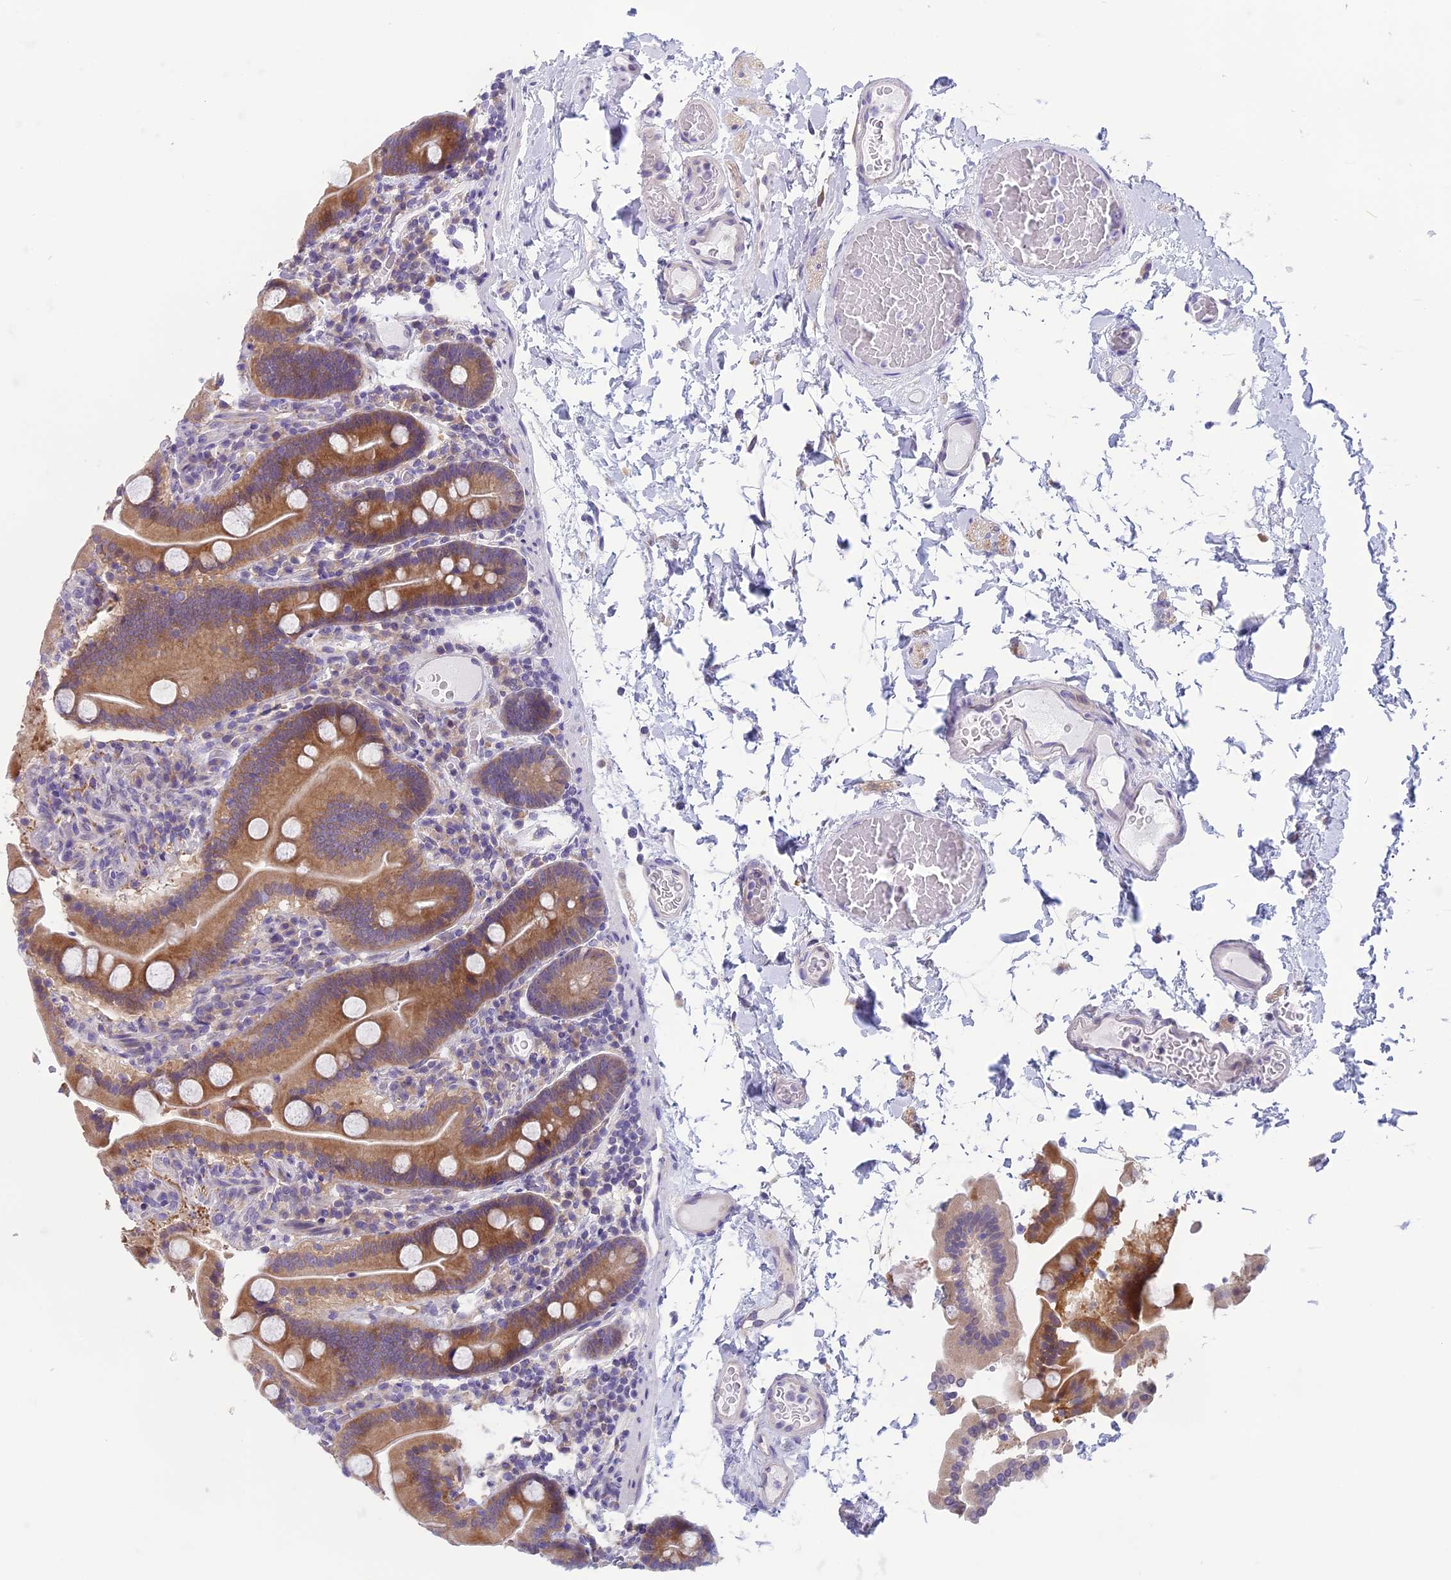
{"staining": {"intensity": "moderate", "quantity": ">75%", "location": "cytoplasmic/membranous"}, "tissue": "duodenum", "cell_type": "Glandular cells", "image_type": "normal", "snomed": [{"axis": "morphology", "description": "Normal tissue, NOS"}, {"axis": "topography", "description": "Duodenum"}], "caption": "A high-resolution micrograph shows IHC staining of unremarkable duodenum, which exhibits moderate cytoplasmic/membranous staining in about >75% of glandular cells.", "gene": "ARHGEF37", "patient": {"sex": "male", "age": 55}}